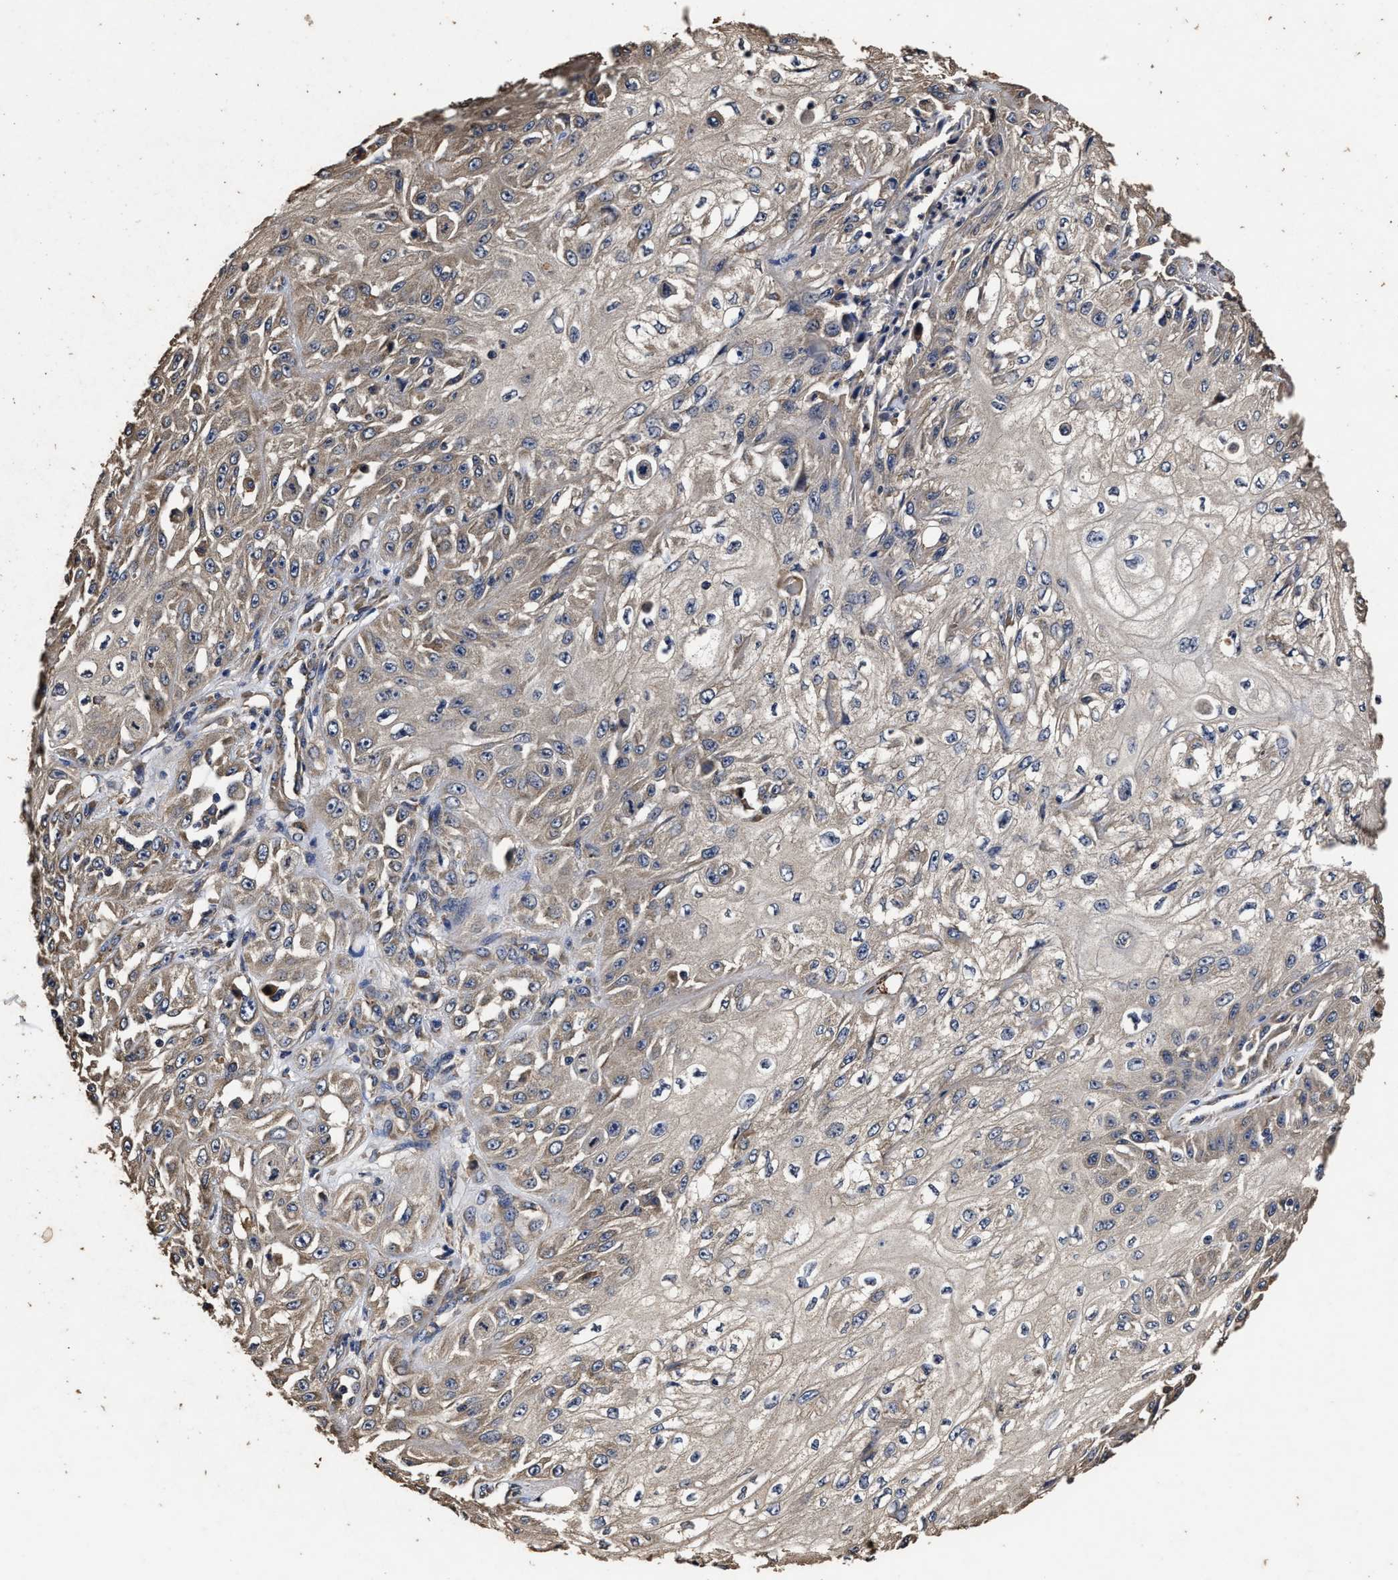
{"staining": {"intensity": "weak", "quantity": "25%-75%", "location": "cytoplasmic/membranous"}, "tissue": "skin cancer", "cell_type": "Tumor cells", "image_type": "cancer", "snomed": [{"axis": "morphology", "description": "Squamous cell carcinoma, NOS"}, {"axis": "morphology", "description": "Squamous cell carcinoma, metastatic, NOS"}, {"axis": "topography", "description": "Skin"}, {"axis": "topography", "description": "Lymph node"}], "caption": "There is low levels of weak cytoplasmic/membranous positivity in tumor cells of skin cancer (metastatic squamous cell carcinoma), as demonstrated by immunohistochemical staining (brown color).", "gene": "PPM1K", "patient": {"sex": "male", "age": 75}}